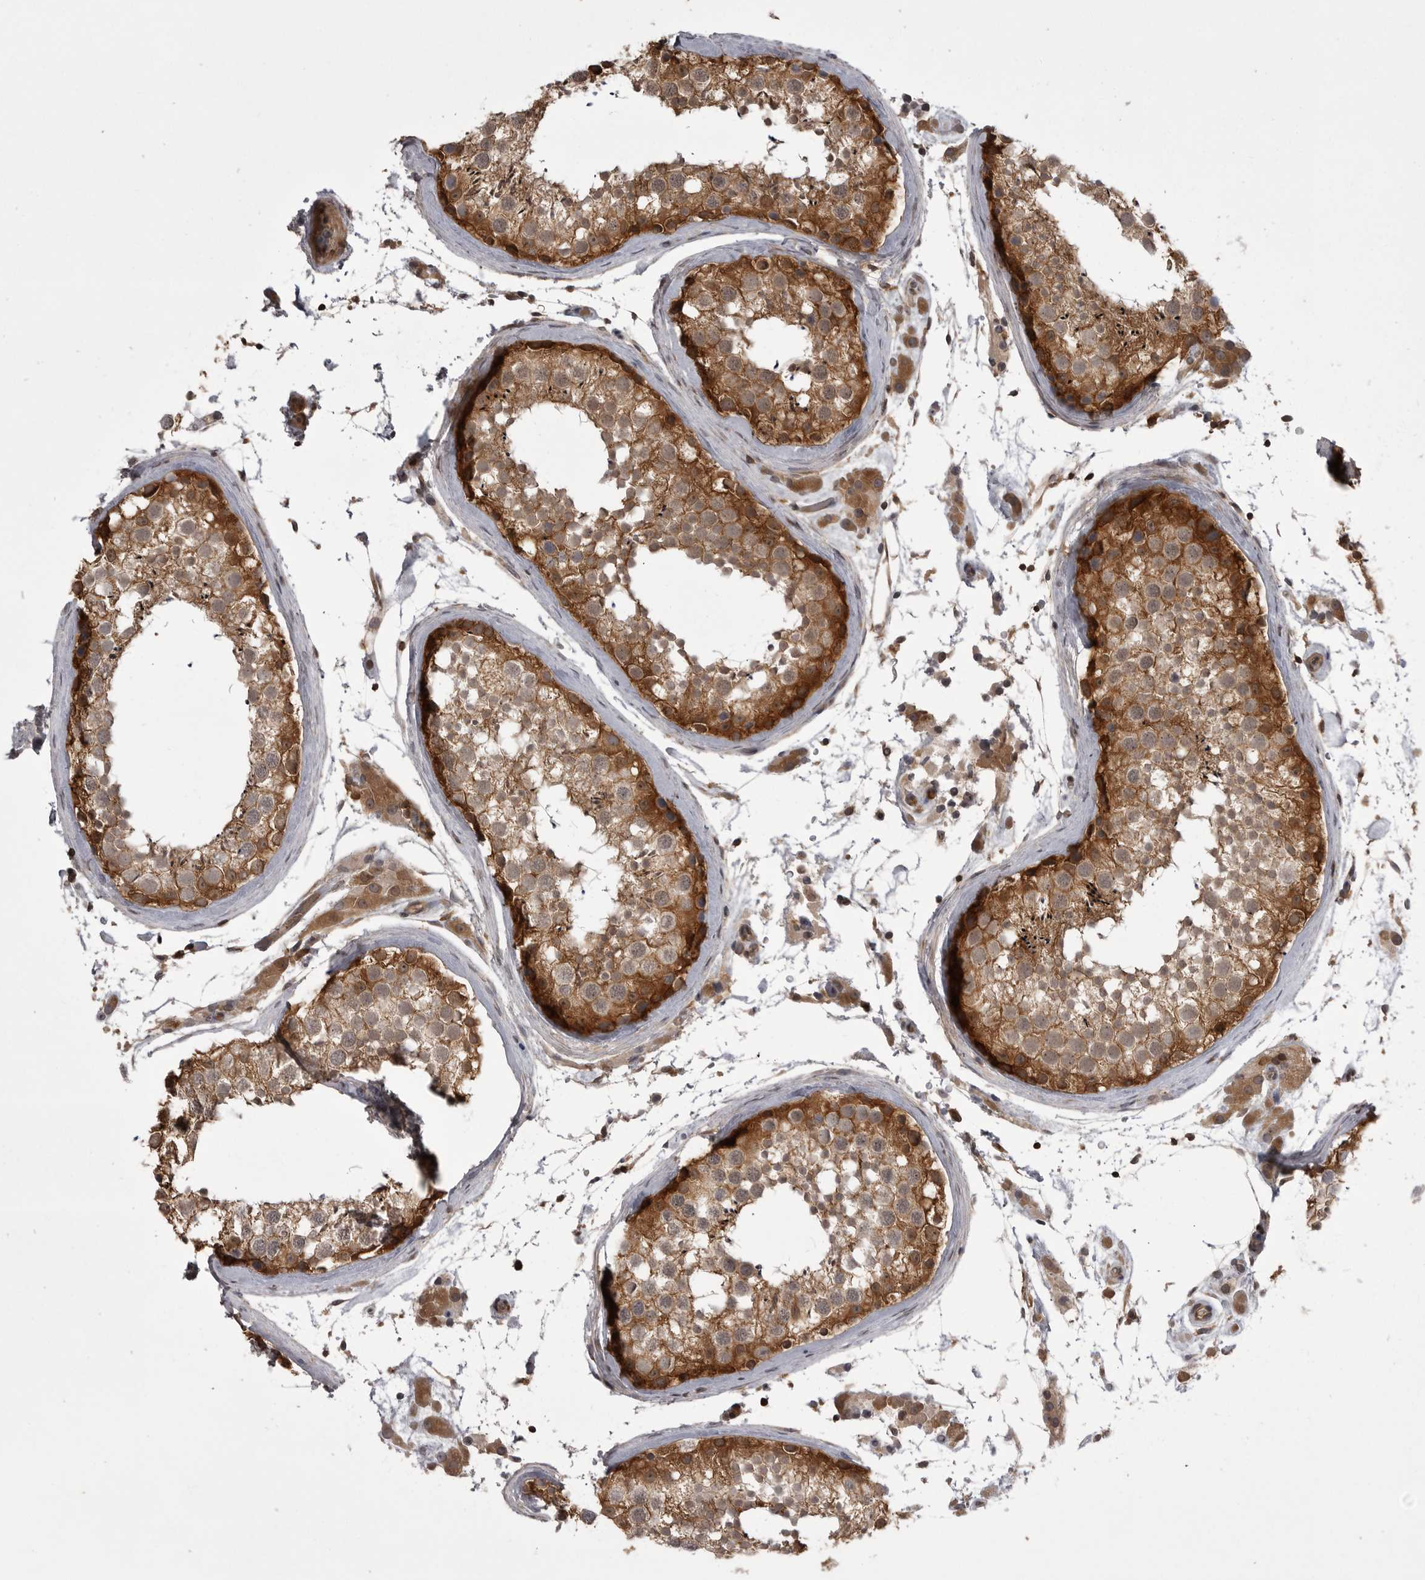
{"staining": {"intensity": "strong", "quantity": "25%-75%", "location": "cytoplasmic/membranous"}, "tissue": "testis", "cell_type": "Cells in seminiferous ducts", "image_type": "normal", "snomed": [{"axis": "morphology", "description": "Normal tissue, NOS"}, {"axis": "topography", "description": "Testis"}], "caption": "High-power microscopy captured an immunohistochemistry histopathology image of normal testis, revealing strong cytoplasmic/membranous expression in approximately 25%-75% of cells in seminiferous ducts. The staining was performed using DAB to visualize the protein expression in brown, while the nuclei were stained in blue with hematoxylin (Magnification: 20x).", "gene": "STK24", "patient": {"sex": "male", "age": 46}}